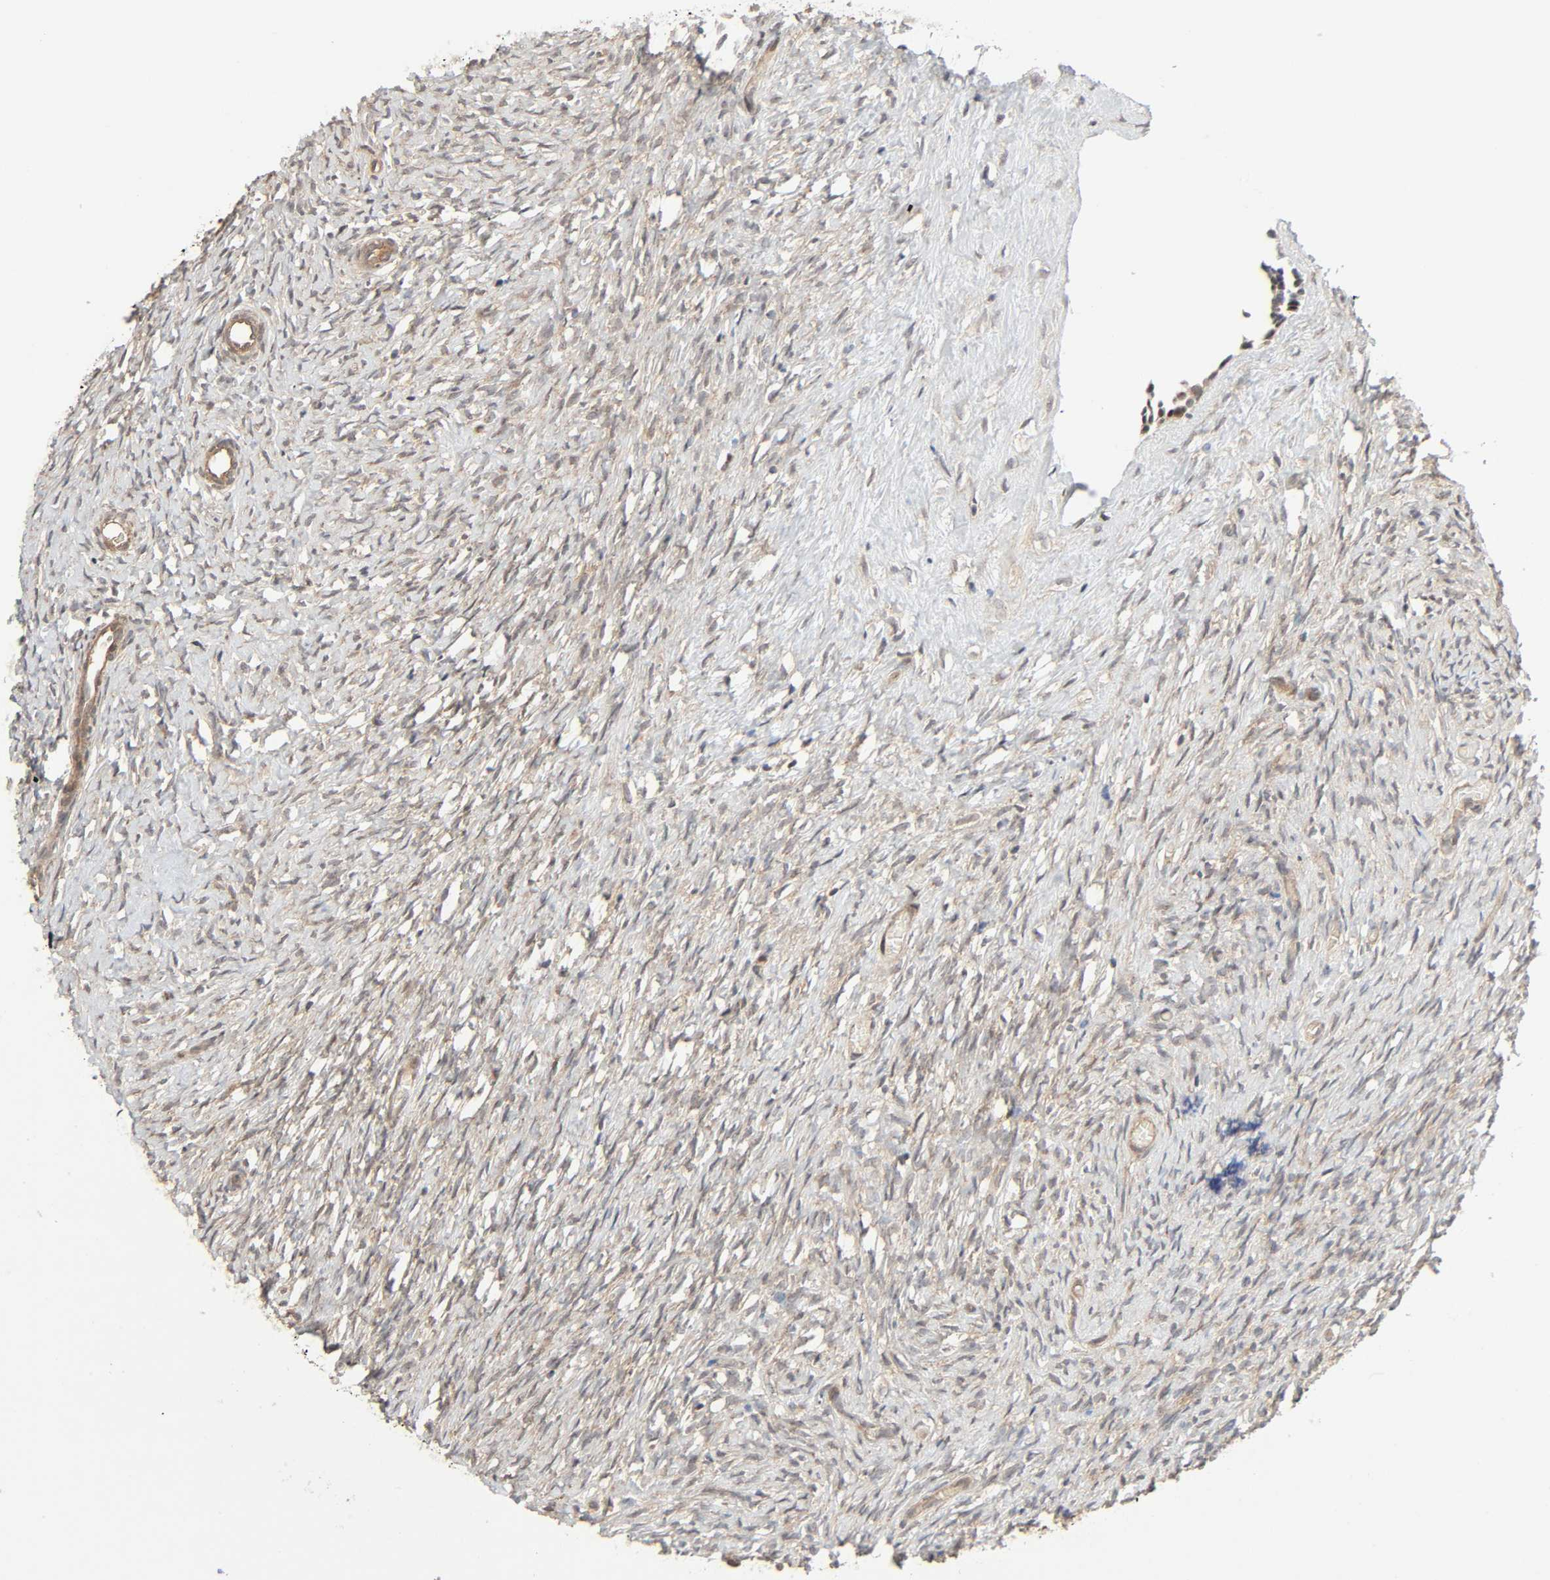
{"staining": {"intensity": "moderate", "quantity": ">75%", "location": "cytoplasmic/membranous"}, "tissue": "ovary", "cell_type": "Ovarian stroma cells", "image_type": "normal", "snomed": [{"axis": "morphology", "description": "Normal tissue, NOS"}, {"axis": "topography", "description": "Ovary"}], "caption": "Immunohistochemistry (IHC) (DAB) staining of benign ovary reveals moderate cytoplasmic/membranous protein staining in approximately >75% of ovarian stroma cells.", "gene": "PPP2R1B", "patient": {"sex": "female", "age": 35}}